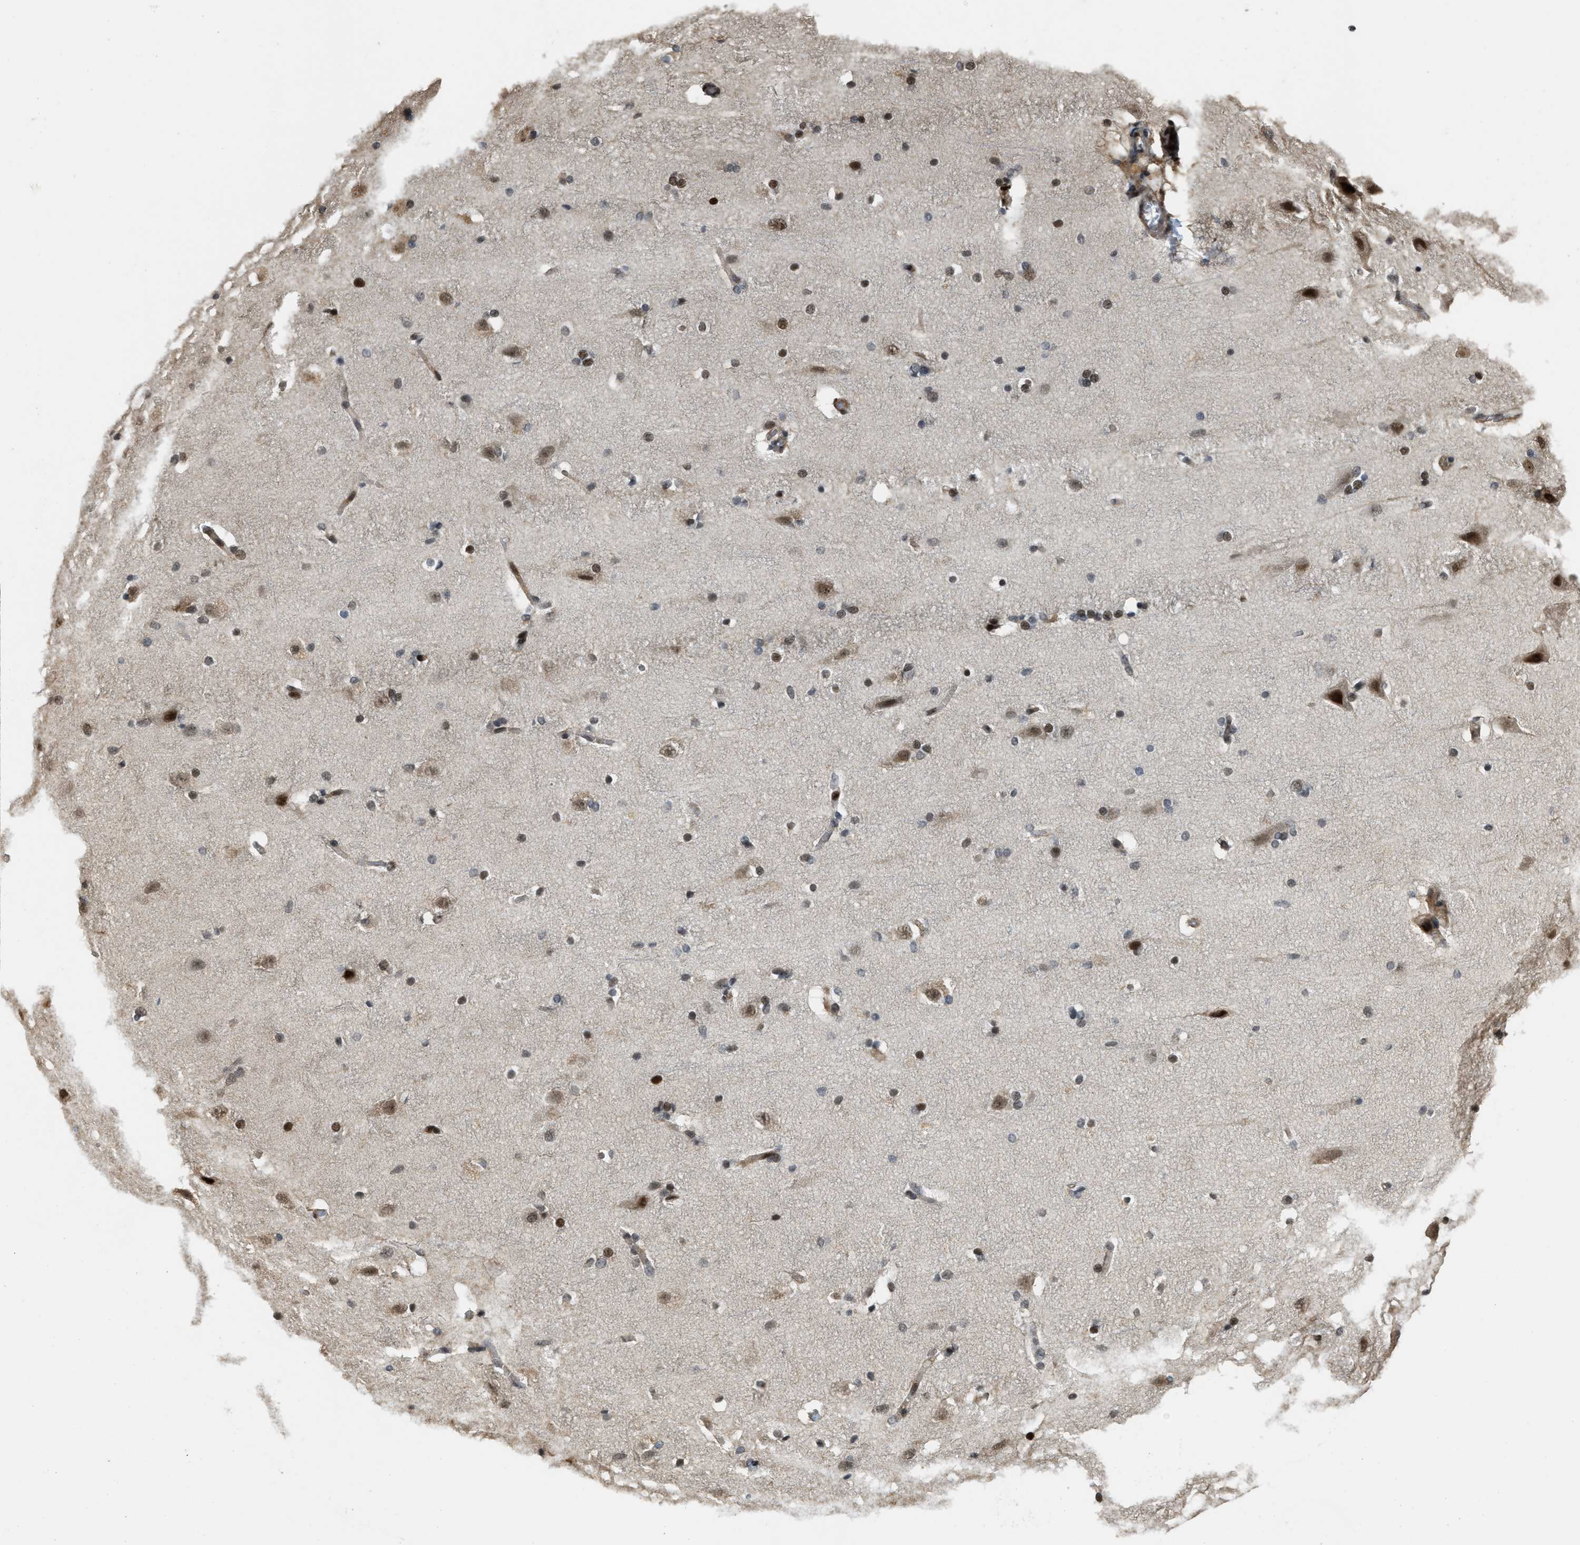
{"staining": {"intensity": "moderate", "quantity": "25%-75%", "location": "nuclear"}, "tissue": "cerebral cortex", "cell_type": "Endothelial cells", "image_type": "normal", "snomed": [{"axis": "morphology", "description": "Normal tissue, NOS"}, {"axis": "topography", "description": "Cerebral cortex"}, {"axis": "topography", "description": "Hippocampus"}], "caption": "Moderate nuclear positivity is appreciated in approximately 25%-75% of endothelial cells in unremarkable cerebral cortex.", "gene": "SERTAD2", "patient": {"sex": "female", "age": 19}}